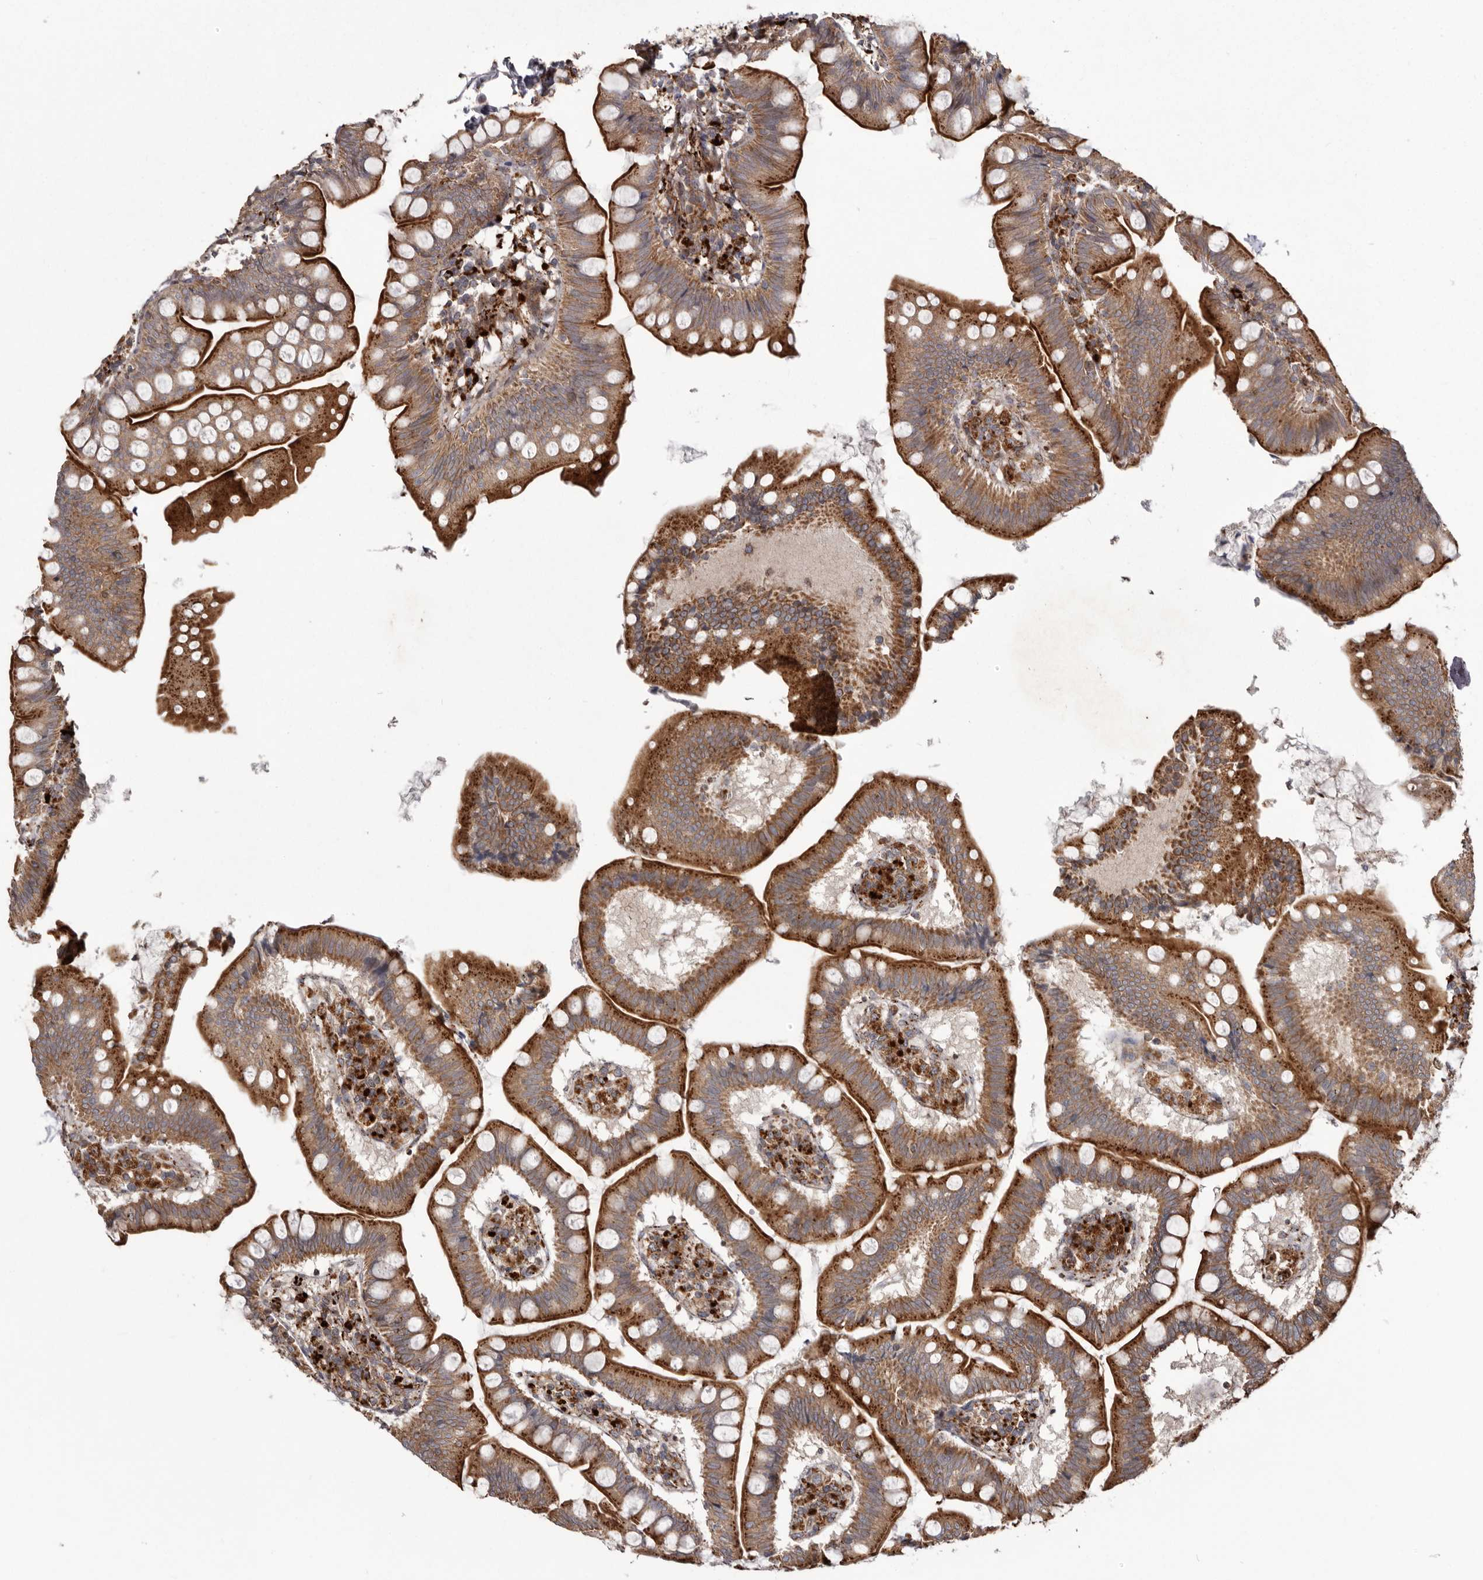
{"staining": {"intensity": "strong", "quantity": ">75%", "location": "cytoplasmic/membranous"}, "tissue": "small intestine", "cell_type": "Glandular cells", "image_type": "normal", "snomed": [{"axis": "morphology", "description": "Normal tissue, NOS"}, {"axis": "topography", "description": "Small intestine"}], "caption": "The photomicrograph reveals immunohistochemical staining of unremarkable small intestine. There is strong cytoplasmic/membranous expression is appreciated in approximately >75% of glandular cells. Immunohistochemistry (ihc) stains the protein of interest in brown and the nuclei are stained blue.", "gene": "NUP43", "patient": {"sex": "male", "age": 7}}